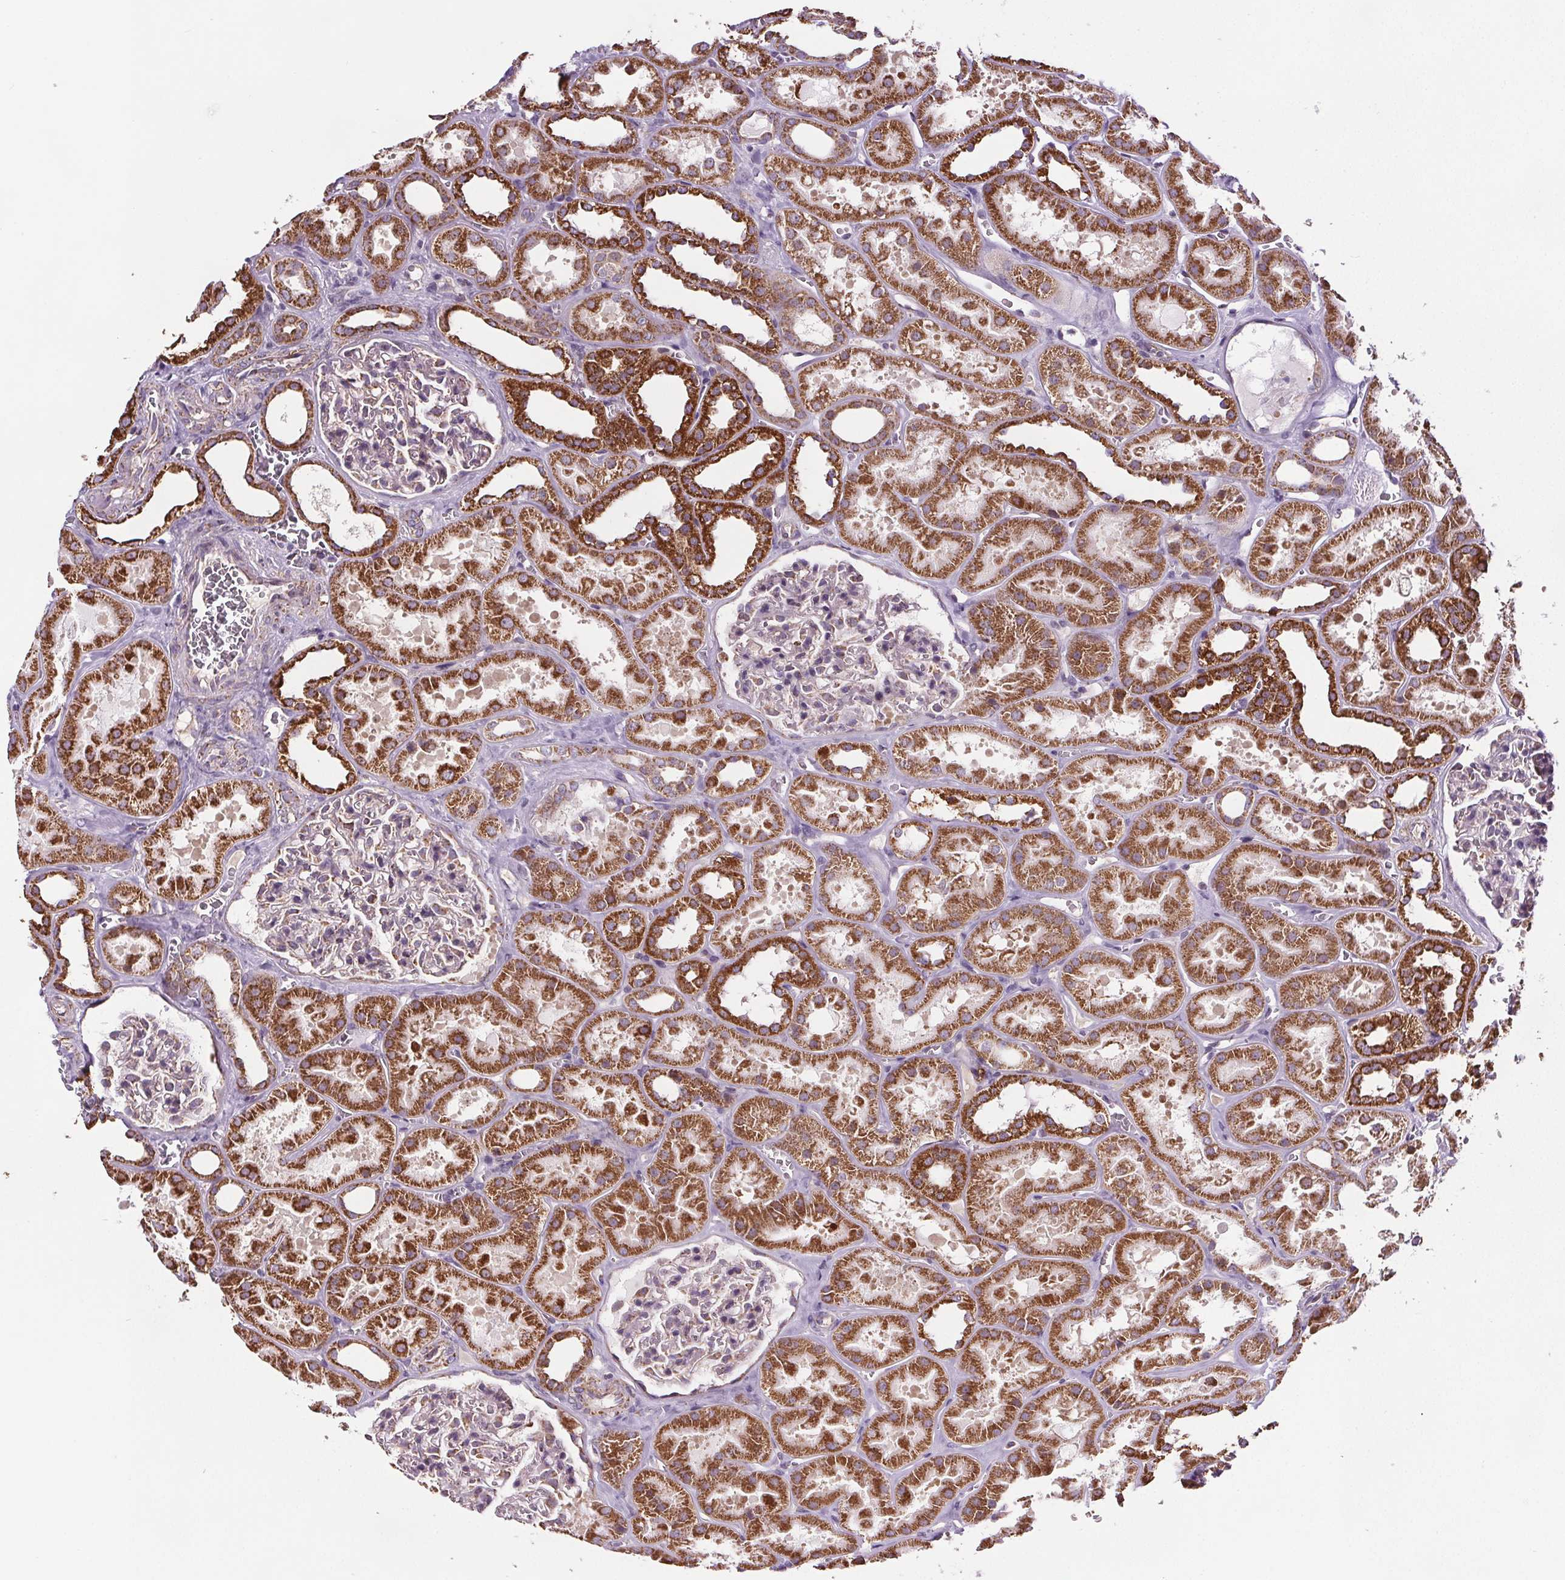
{"staining": {"intensity": "moderate", "quantity": "<25%", "location": "cytoplasmic/membranous"}, "tissue": "kidney", "cell_type": "Cells in glomeruli", "image_type": "normal", "snomed": [{"axis": "morphology", "description": "Normal tissue, NOS"}, {"axis": "topography", "description": "Kidney"}], "caption": "Kidney stained with DAB IHC shows low levels of moderate cytoplasmic/membranous positivity in approximately <25% of cells in glomeruli.", "gene": "SUCLA2", "patient": {"sex": "female", "age": 41}}